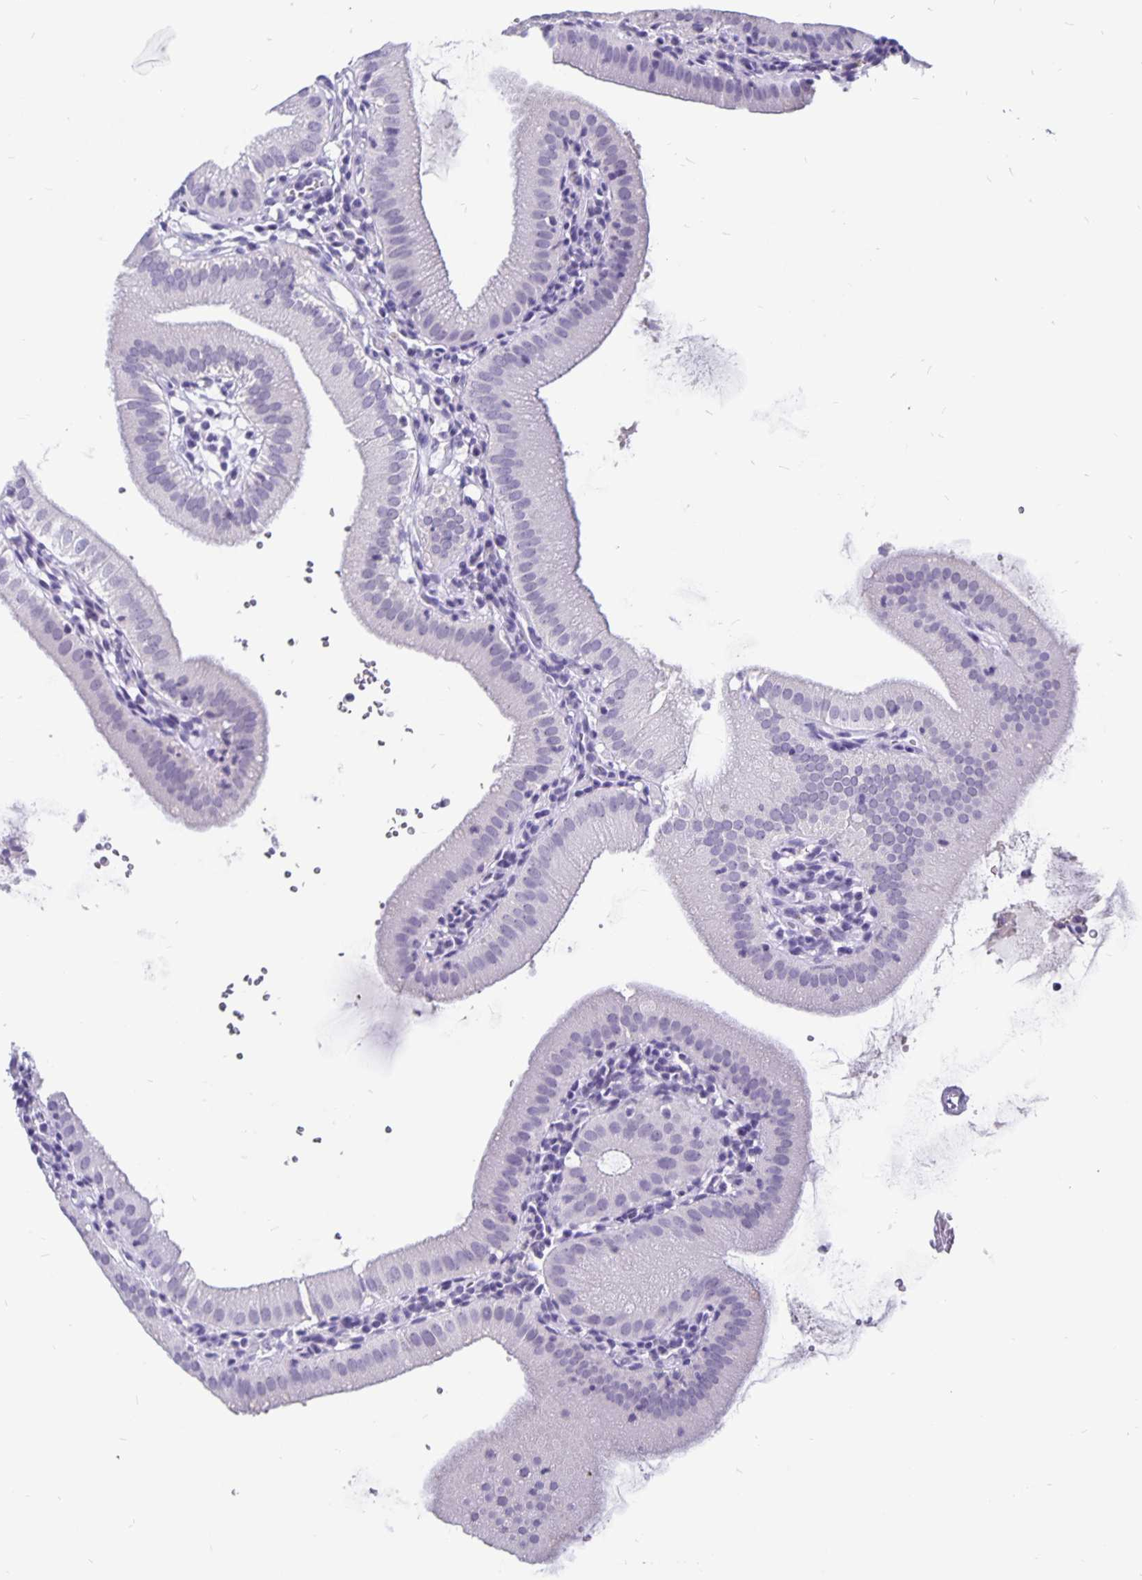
{"staining": {"intensity": "negative", "quantity": "none", "location": "none"}, "tissue": "gallbladder", "cell_type": "Glandular cells", "image_type": "normal", "snomed": [{"axis": "morphology", "description": "Normal tissue, NOS"}, {"axis": "topography", "description": "Gallbladder"}], "caption": "Protein analysis of unremarkable gallbladder displays no significant positivity in glandular cells. Nuclei are stained in blue.", "gene": "ODF3B", "patient": {"sex": "female", "age": 65}}